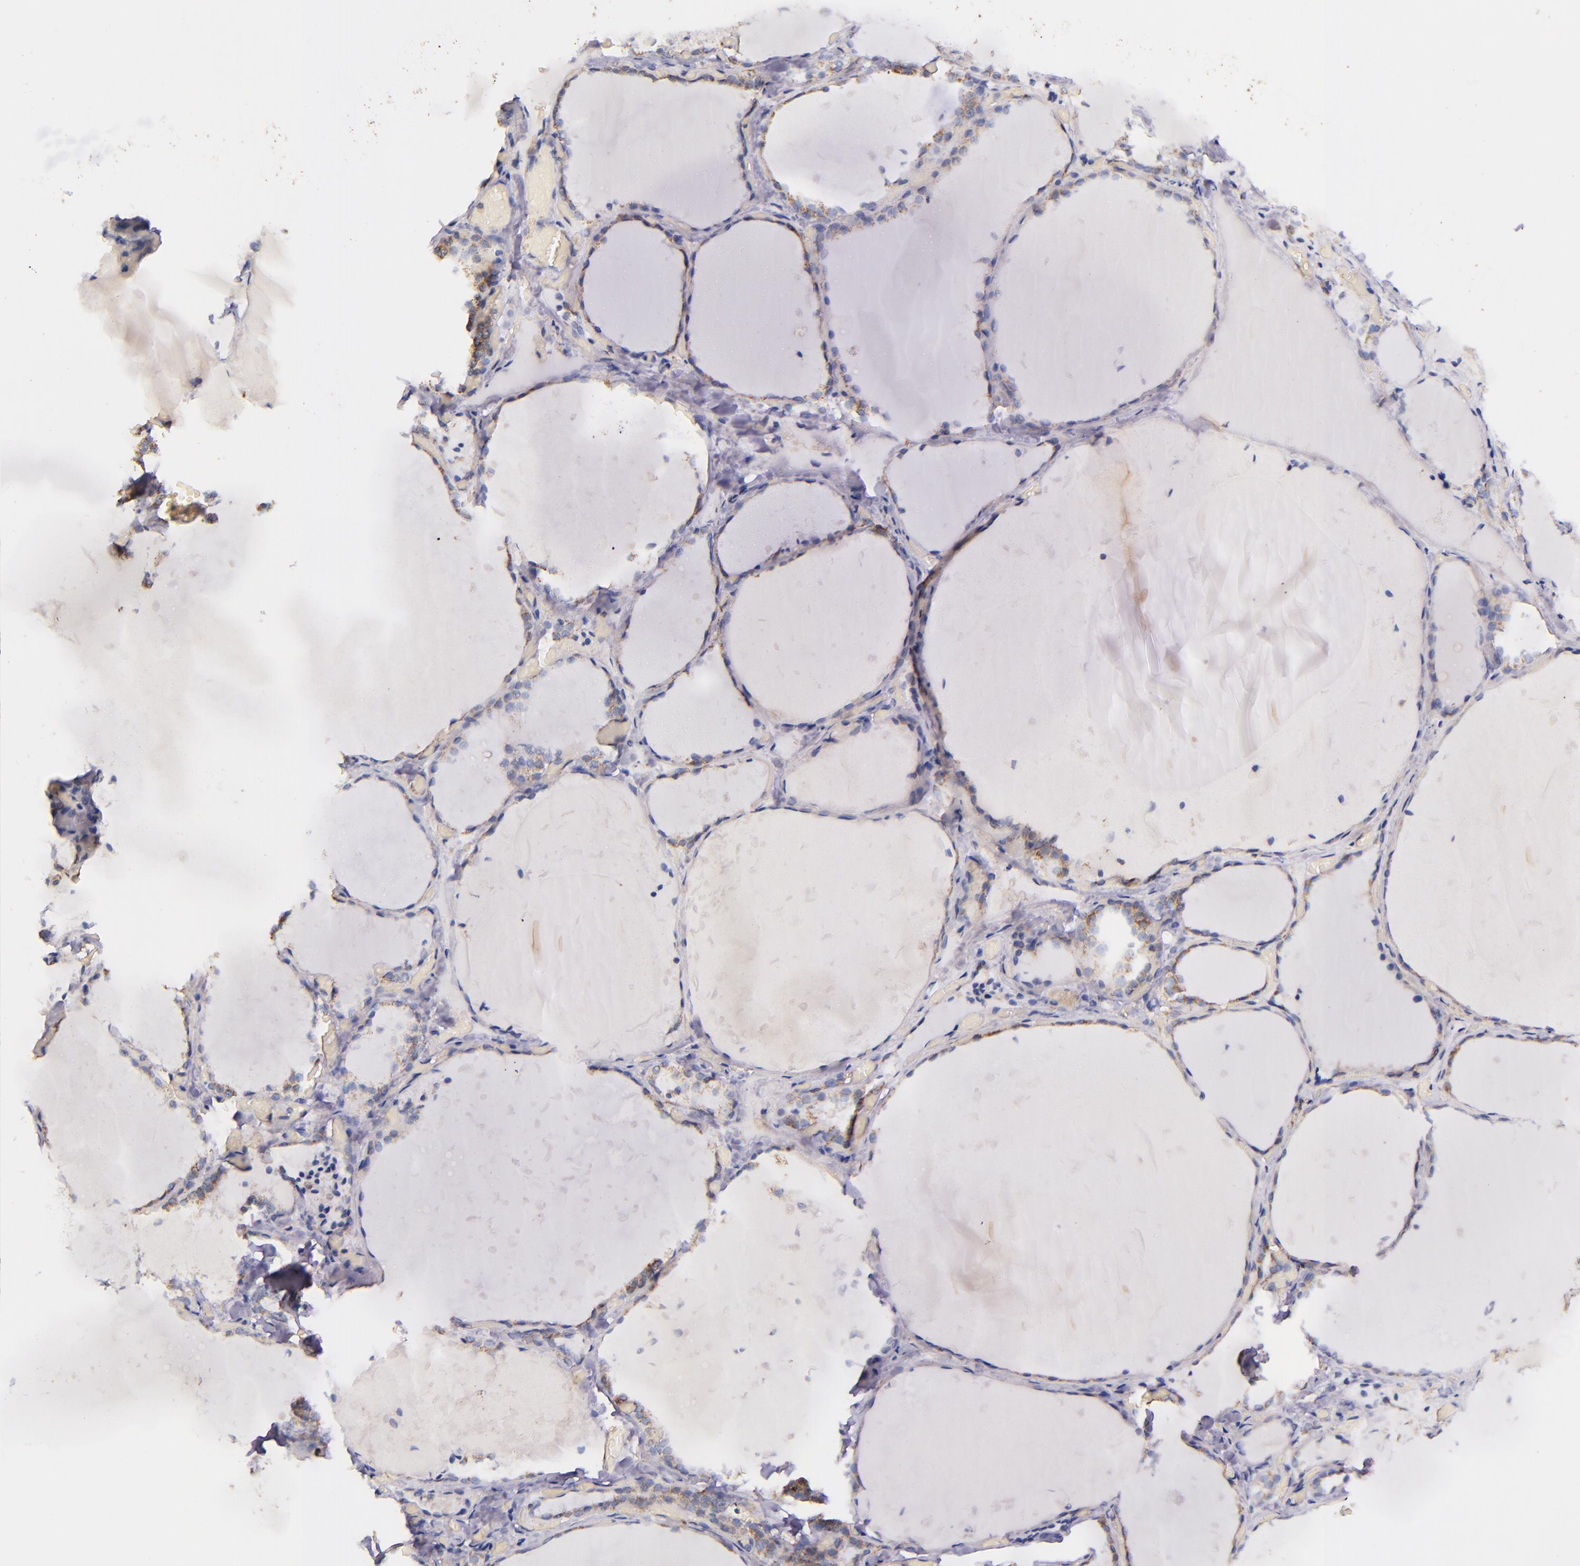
{"staining": {"intensity": "moderate", "quantity": "<25%", "location": "cytoplasmic/membranous"}, "tissue": "thyroid gland", "cell_type": "Glandular cells", "image_type": "normal", "snomed": [{"axis": "morphology", "description": "Normal tissue, NOS"}, {"axis": "topography", "description": "Thyroid gland"}], "caption": "Glandular cells show low levels of moderate cytoplasmic/membranous expression in approximately <25% of cells in unremarkable human thyroid gland. Using DAB (brown) and hematoxylin (blue) stains, captured at high magnification using brightfield microscopy.", "gene": "IDH3G", "patient": {"sex": "female", "age": 22}}